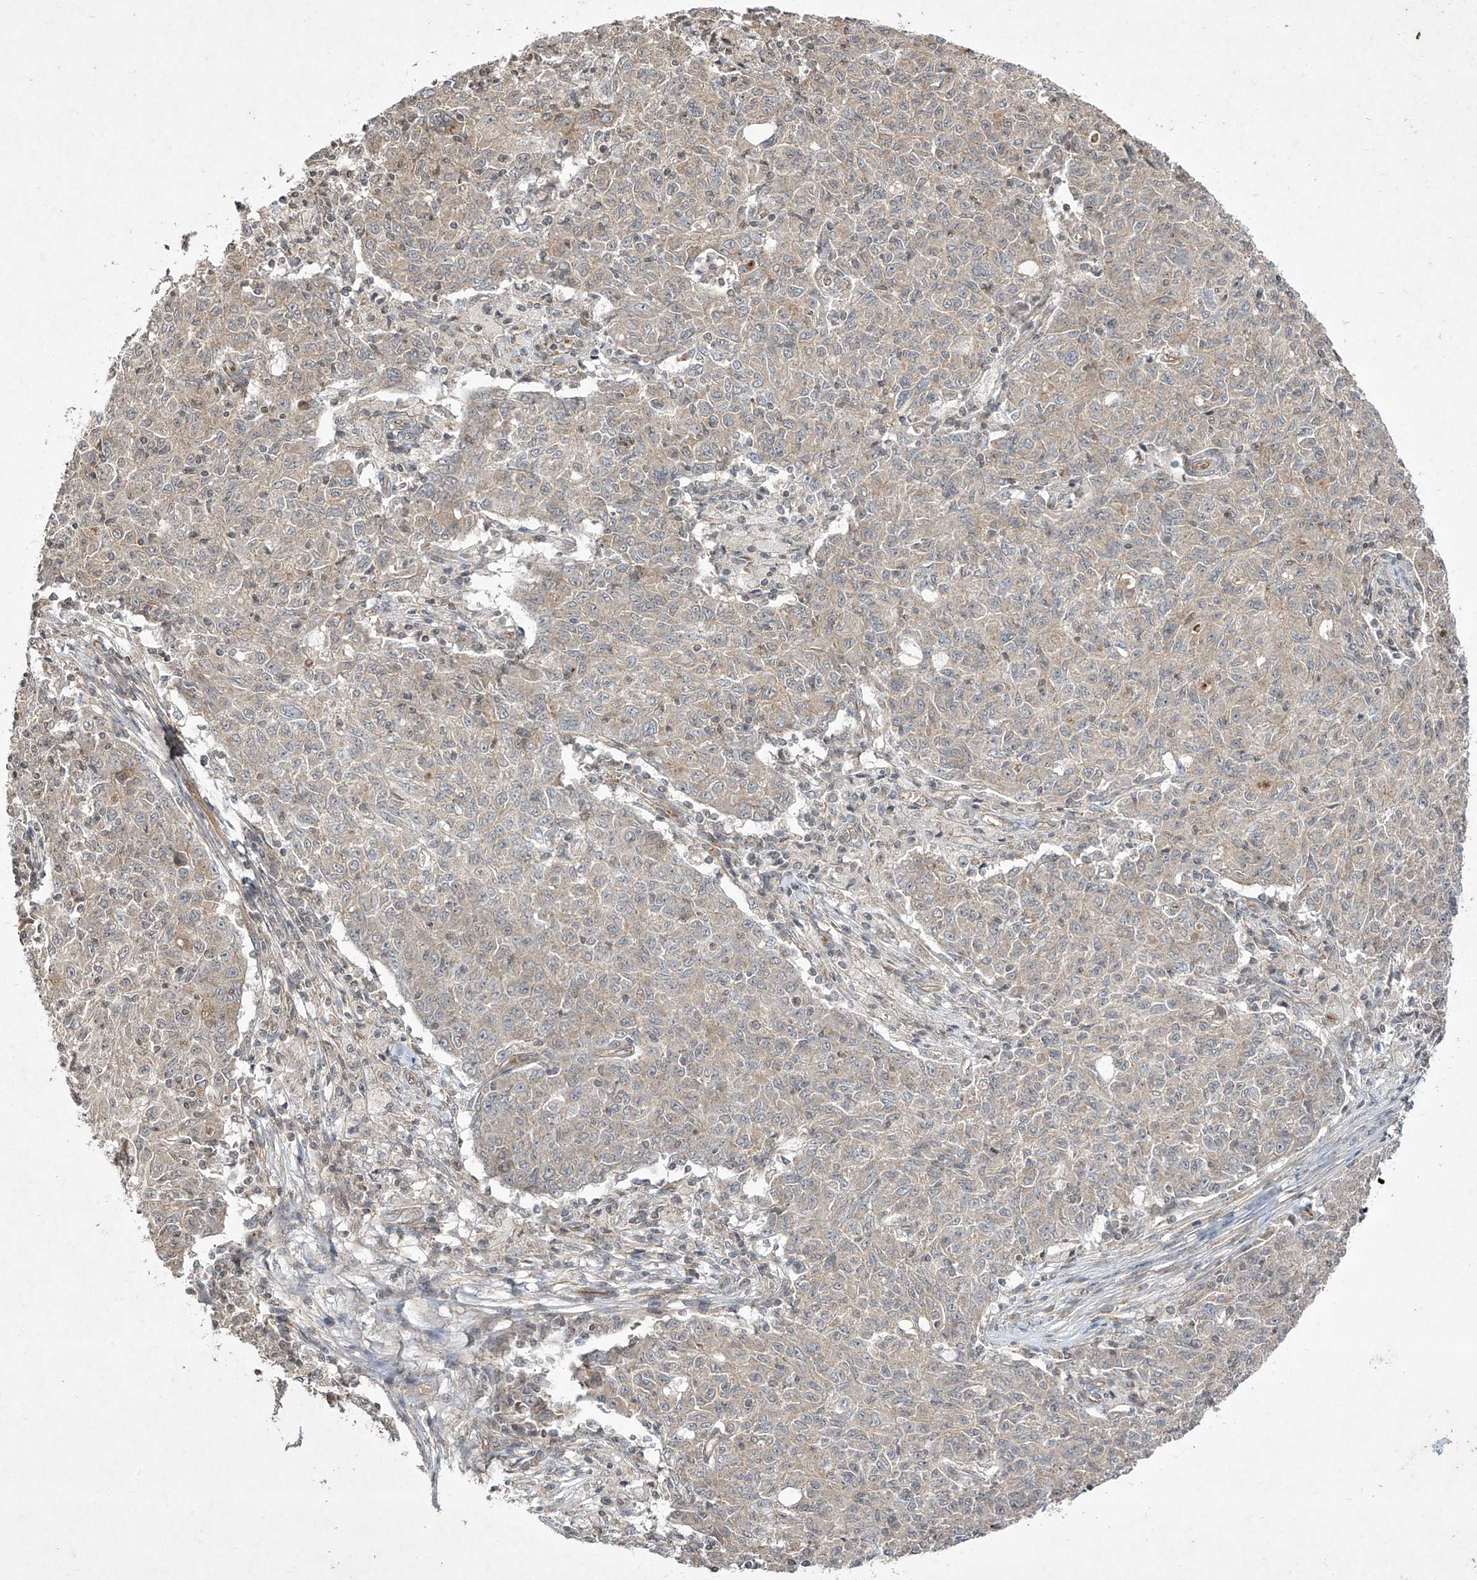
{"staining": {"intensity": "negative", "quantity": "none", "location": "none"}, "tissue": "ovarian cancer", "cell_type": "Tumor cells", "image_type": "cancer", "snomed": [{"axis": "morphology", "description": "Carcinoma, endometroid"}, {"axis": "topography", "description": "Ovary"}], "caption": "Immunohistochemistry (IHC) of human endometroid carcinoma (ovarian) reveals no positivity in tumor cells.", "gene": "MATN2", "patient": {"sex": "female", "age": 42}}